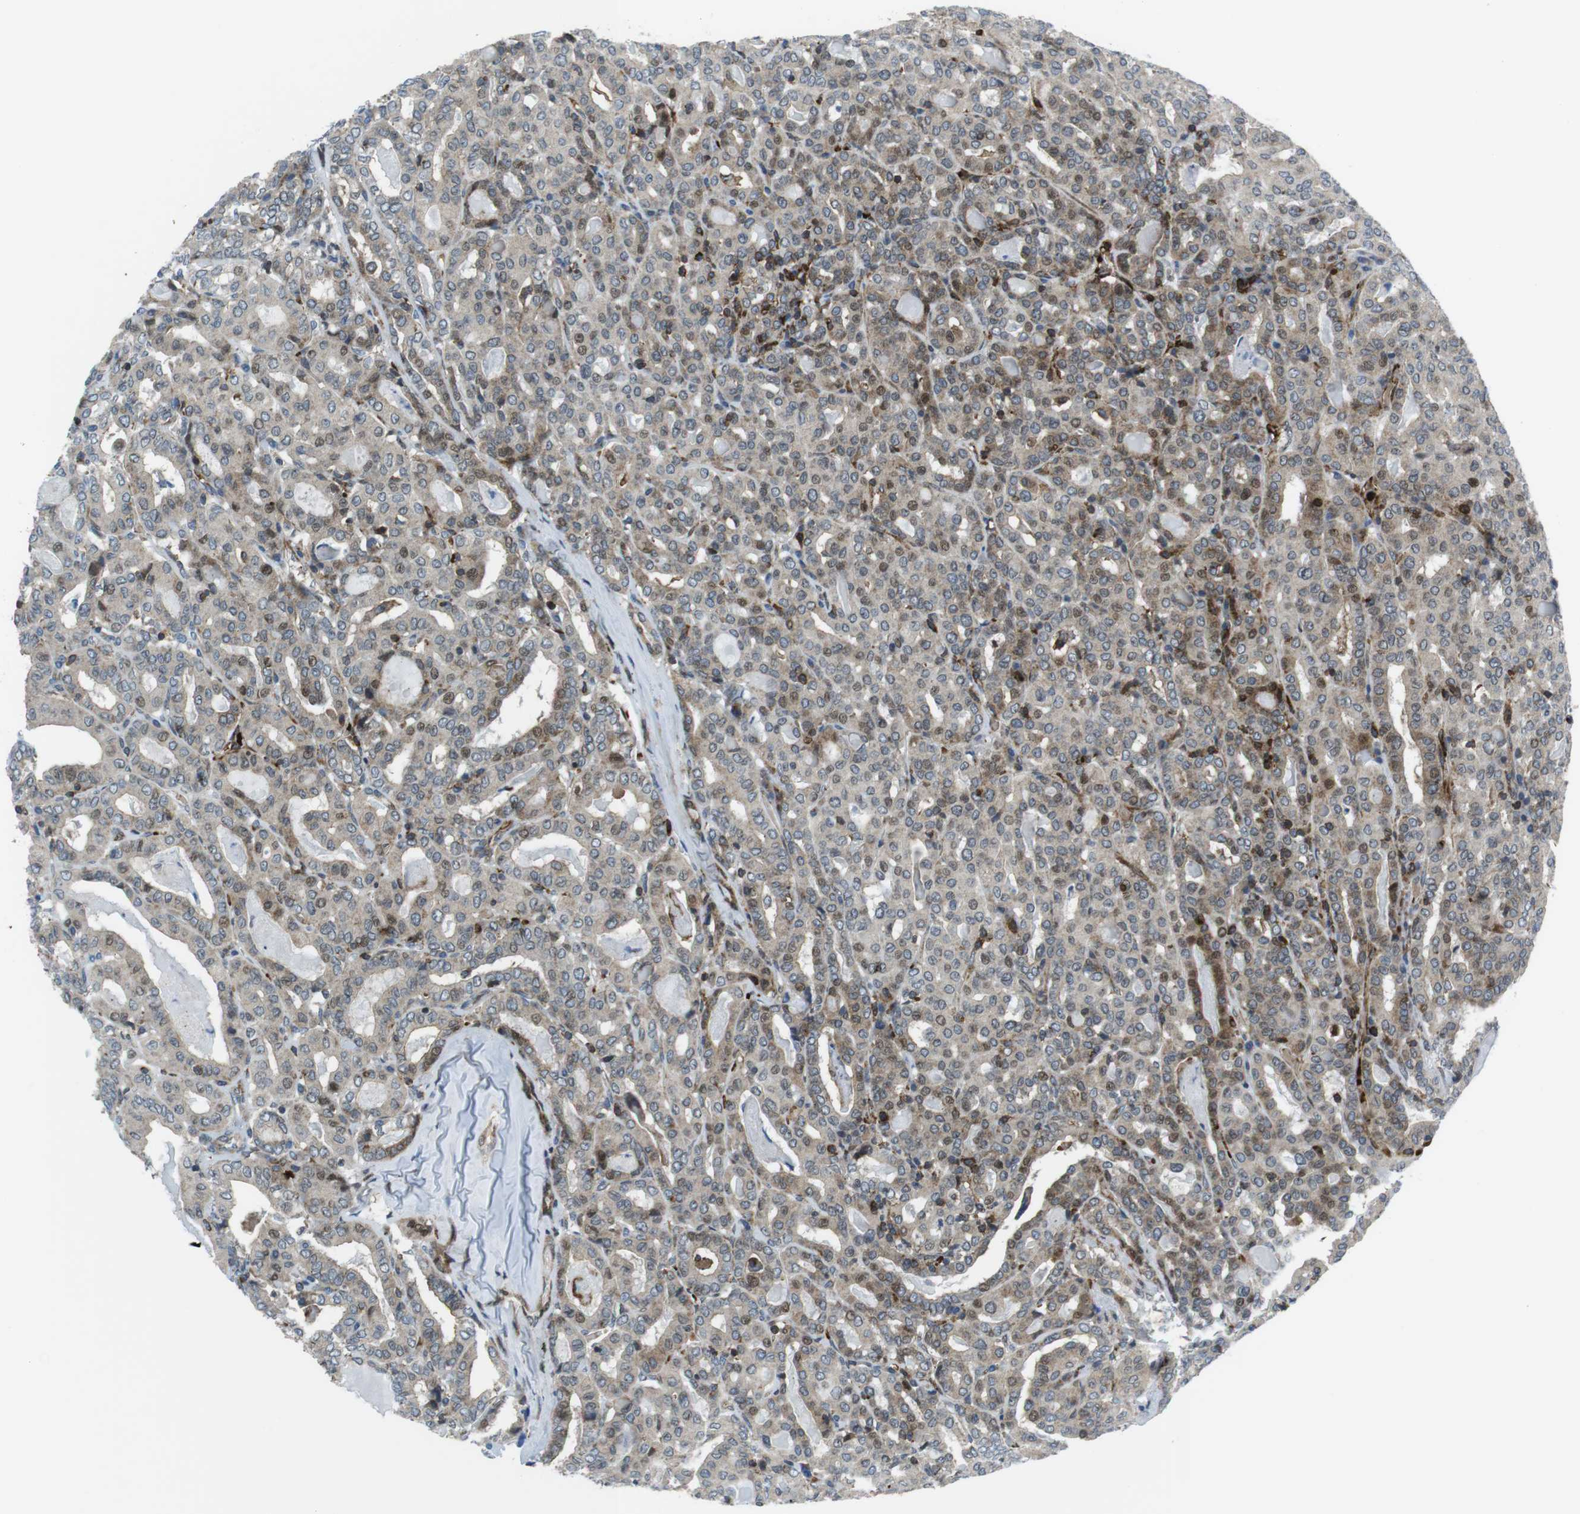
{"staining": {"intensity": "weak", "quantity": ">75%", "location": "cytoplasmic/membranous"}, "tissue": "thyroid cancer", "cell_type": "Tumor cells", "image_type": "cancer", "snomed": [{"axis": "morphology", "description": "Papillary adenocarcinoma, NOS"}, {"axis": "topography", "description": "Thyroid gland"}], "caption": "Protein staining by immunohistochemistry (IHC) shows weak cytoplasmic/membranous staining in approximately >75% of tumor cells in thyroid papillary adenocarcinoma.", "gene": "CUL7", "patient": {"sex": "female", "age": 42}}